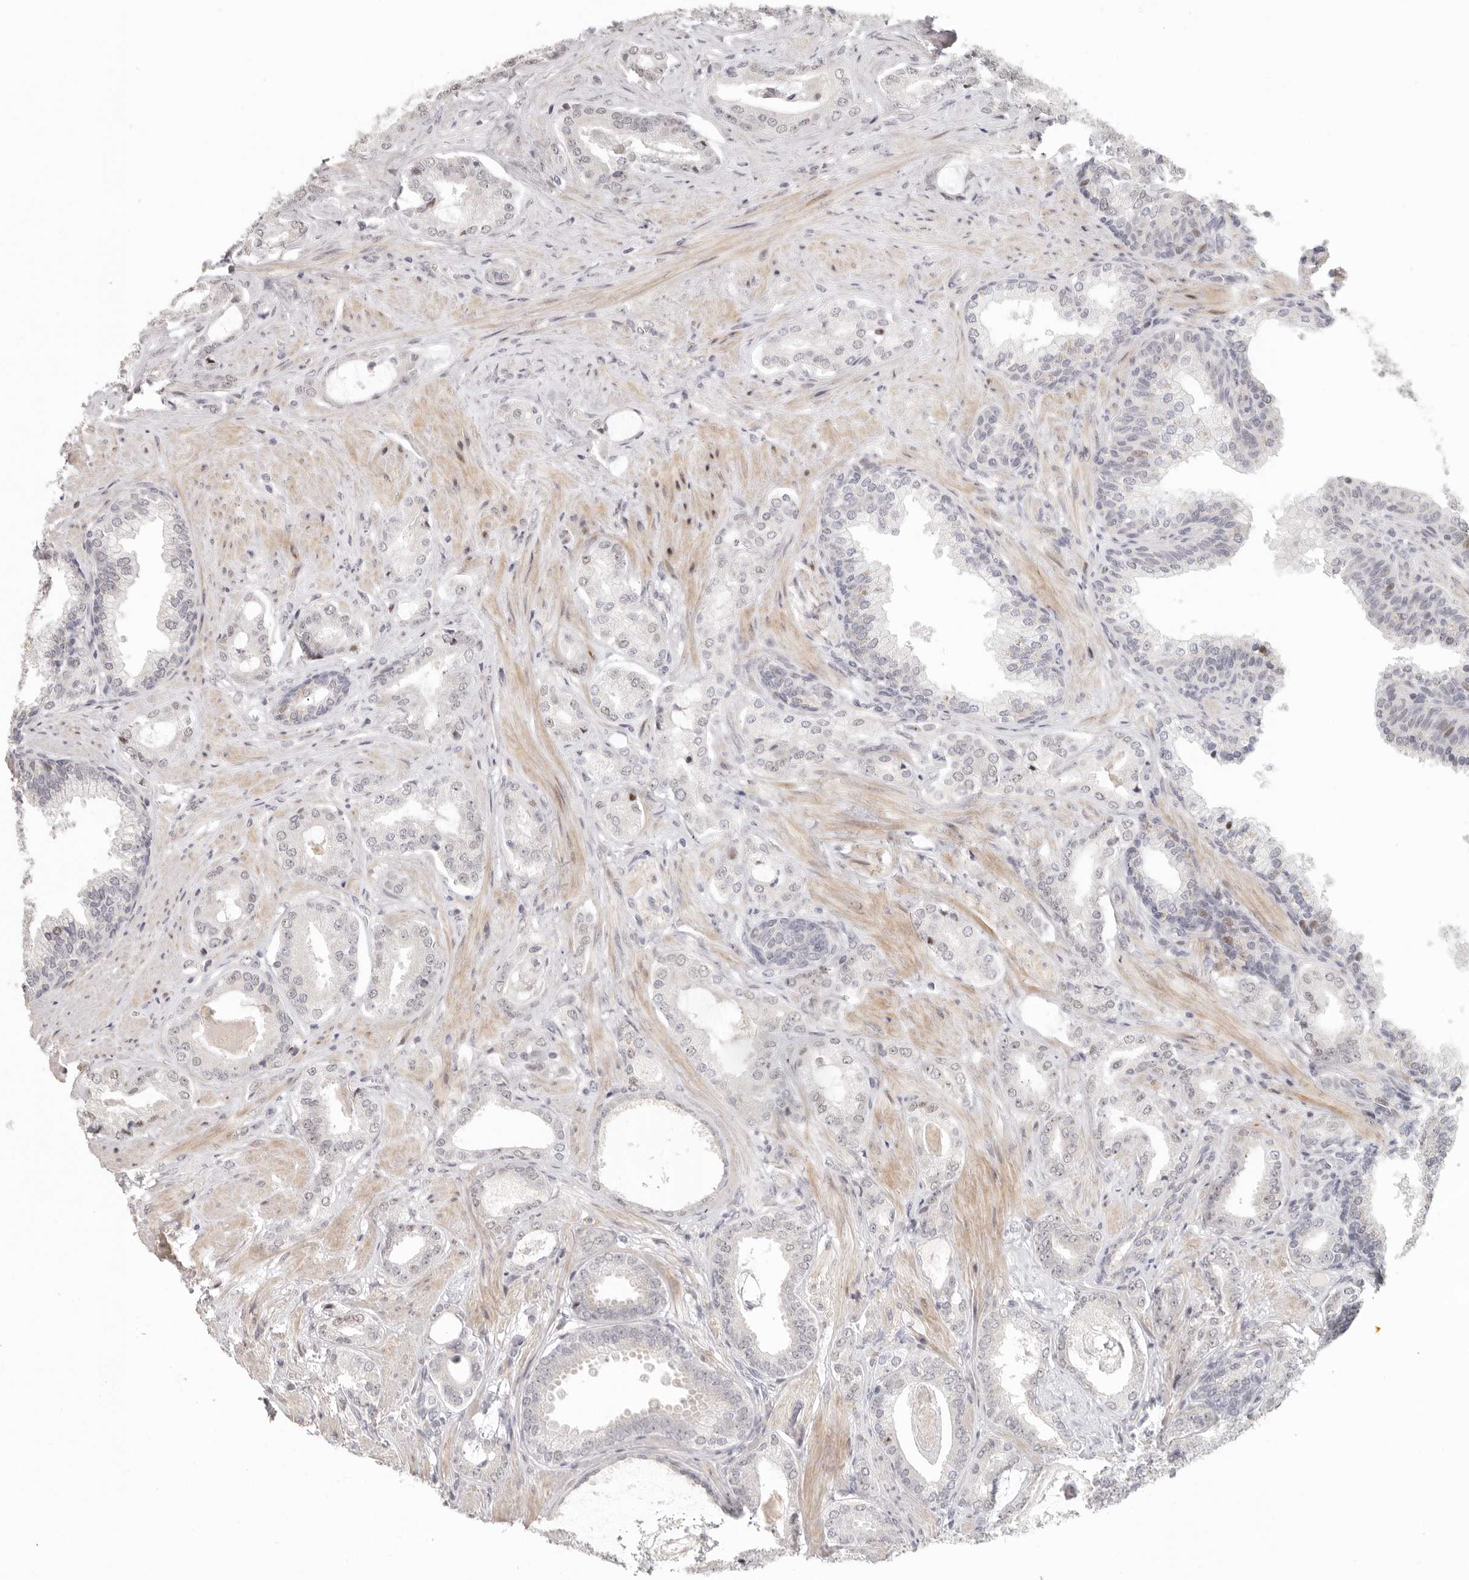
{"staining": {"intensity": "negative", "quantity": "none", "location": "none"}, "tissue": "prostate cancer", "cell_type": "Tumor cells", "image_type": "cancer", "snomed": [{"axis": "morphology", "description": "Adenocarcinoma, Low grade"}, {"axis": "topography", "description": "Prostate"}], "caption": "Tumor cells are negative for brown protein staining in adenocarcinoma (low-grade) (prostate).", "gene": "GPBP1L1", "patient": {"sex": "male", "age": 71}}